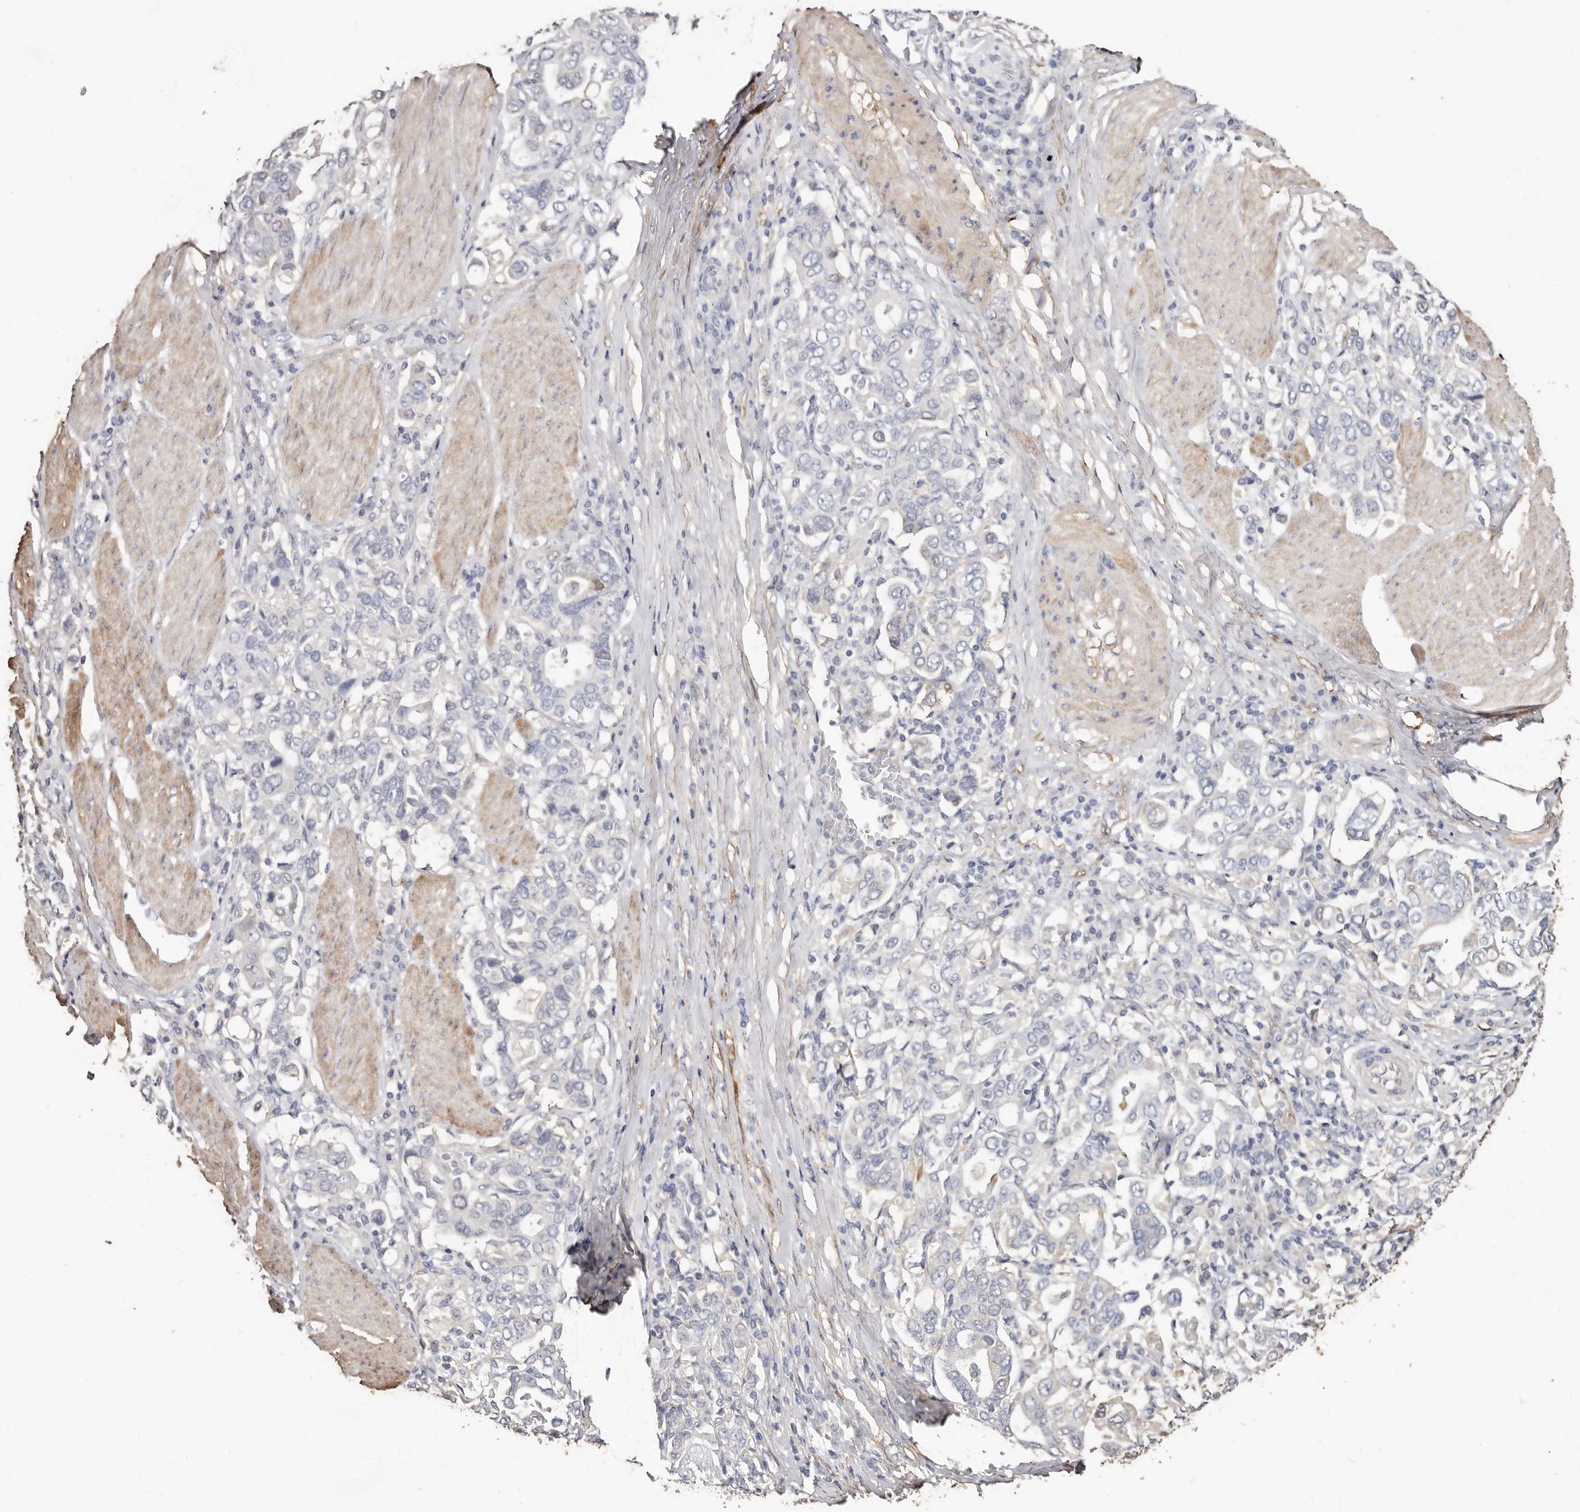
{"staining": {"intensity": "negative", "quantity": "none", "location": "none"}, "tissue": "stomach cancer", "cell_type": "Tumor cells", "image_type": "cancer", "snomed": [{"axis": "morphology", "description": "Adenocarcinoma, NOS"}, {"axis": "topography", "description": "Stomach, upper"}], "caption": "High power microscopy image of an immunohistochemistry histopathology image of adenocarcinoma (stomach), revealing no significant positivity in tumor cells.", "gene": "TGM2", "patient": {"sex": "male", "age": 62}}